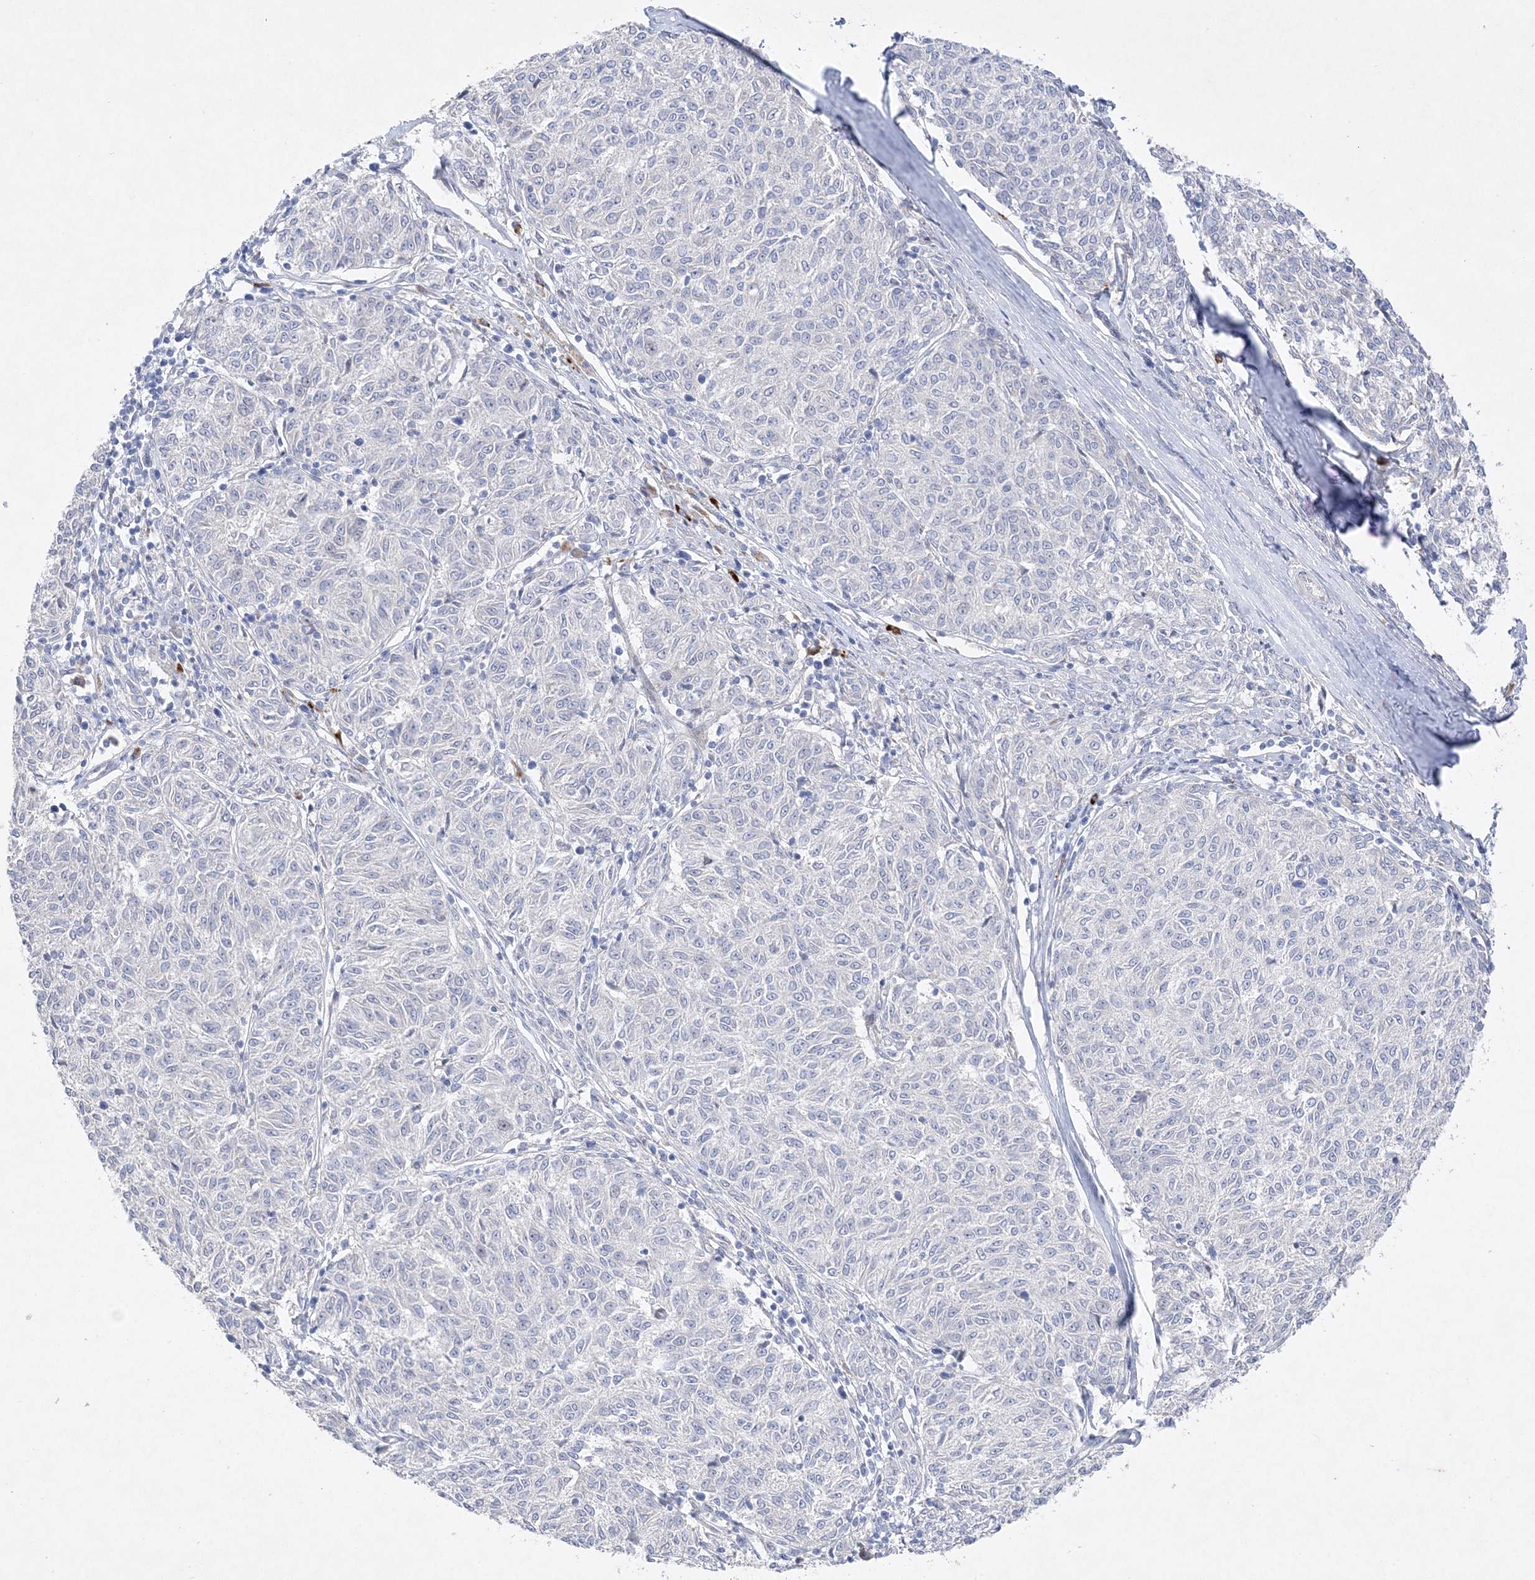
{"staining": {"intensity": "negative", "quantity": "none", "location": "none"}, "tissue": "melanoma", "cell_type": "Tumor cells", "image_type": "cancer", "snomed": [{"axis": "morphology", "description": "Malignant melanoma, NOS"}, {"axis": "topography", "description": "Skin"}], "caption": "The immunohistochemistry micrograph has no significant expression in tumor cells of malignant melanoma tissue.", "gene": "TMEM132B", "patient": {"sex": "female", "age": 72}}